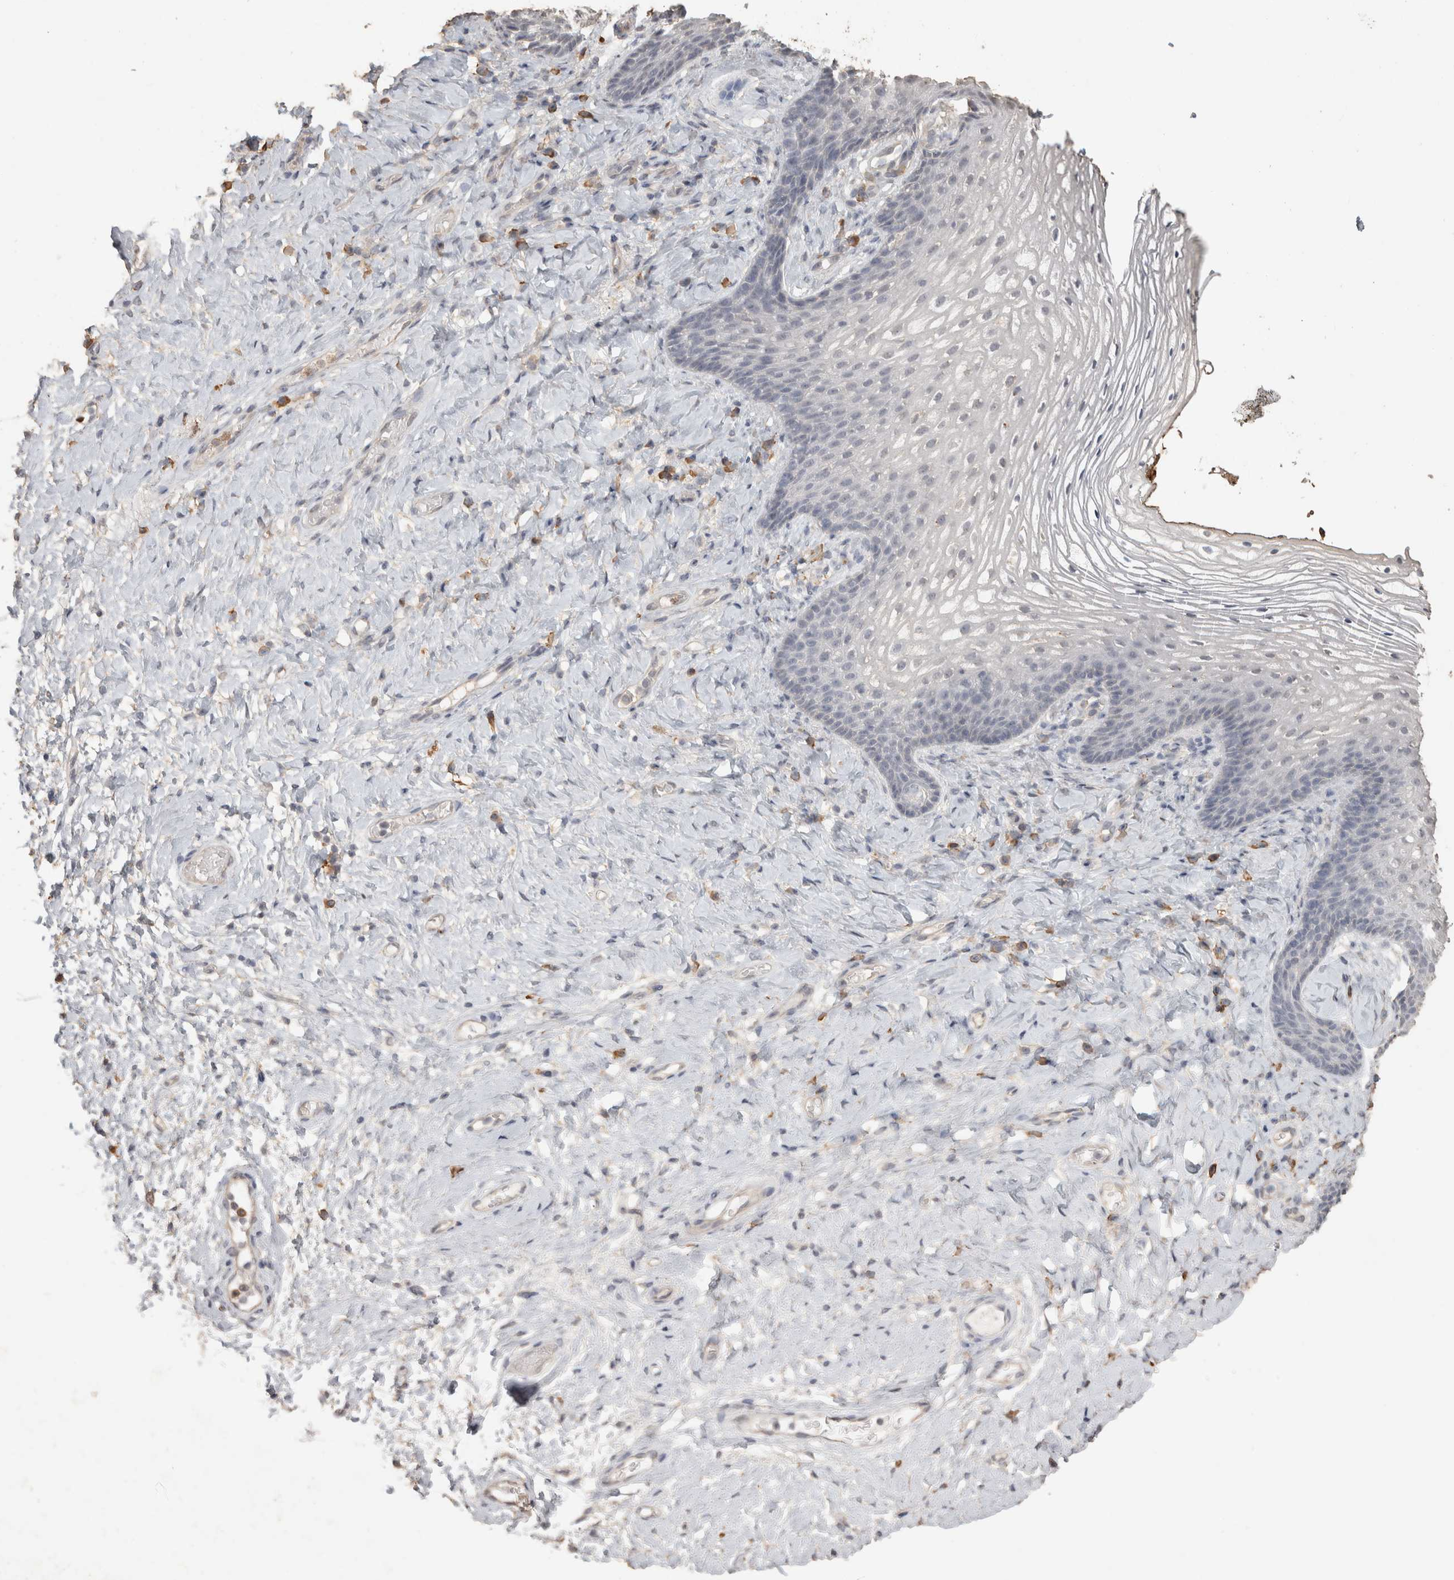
{"staining": {"intensity": "negative", "quantity": "none", "location": "none"}, "tissue": "vagina", "cell_type": "Squamous epithelial cells", "image_type": "normal", "snomed": [{"axis": "morphology", "description": "Normal tissue, NOS"}, {"axis": "topography", "description": "Vagina"}], "caption": "An IHC histopathology image of normal vagina is shown. There is no staining in squamous epithelial cells of vagina.", "gene": "REPS2", "patient": {"sex": "female", "age": 60}}